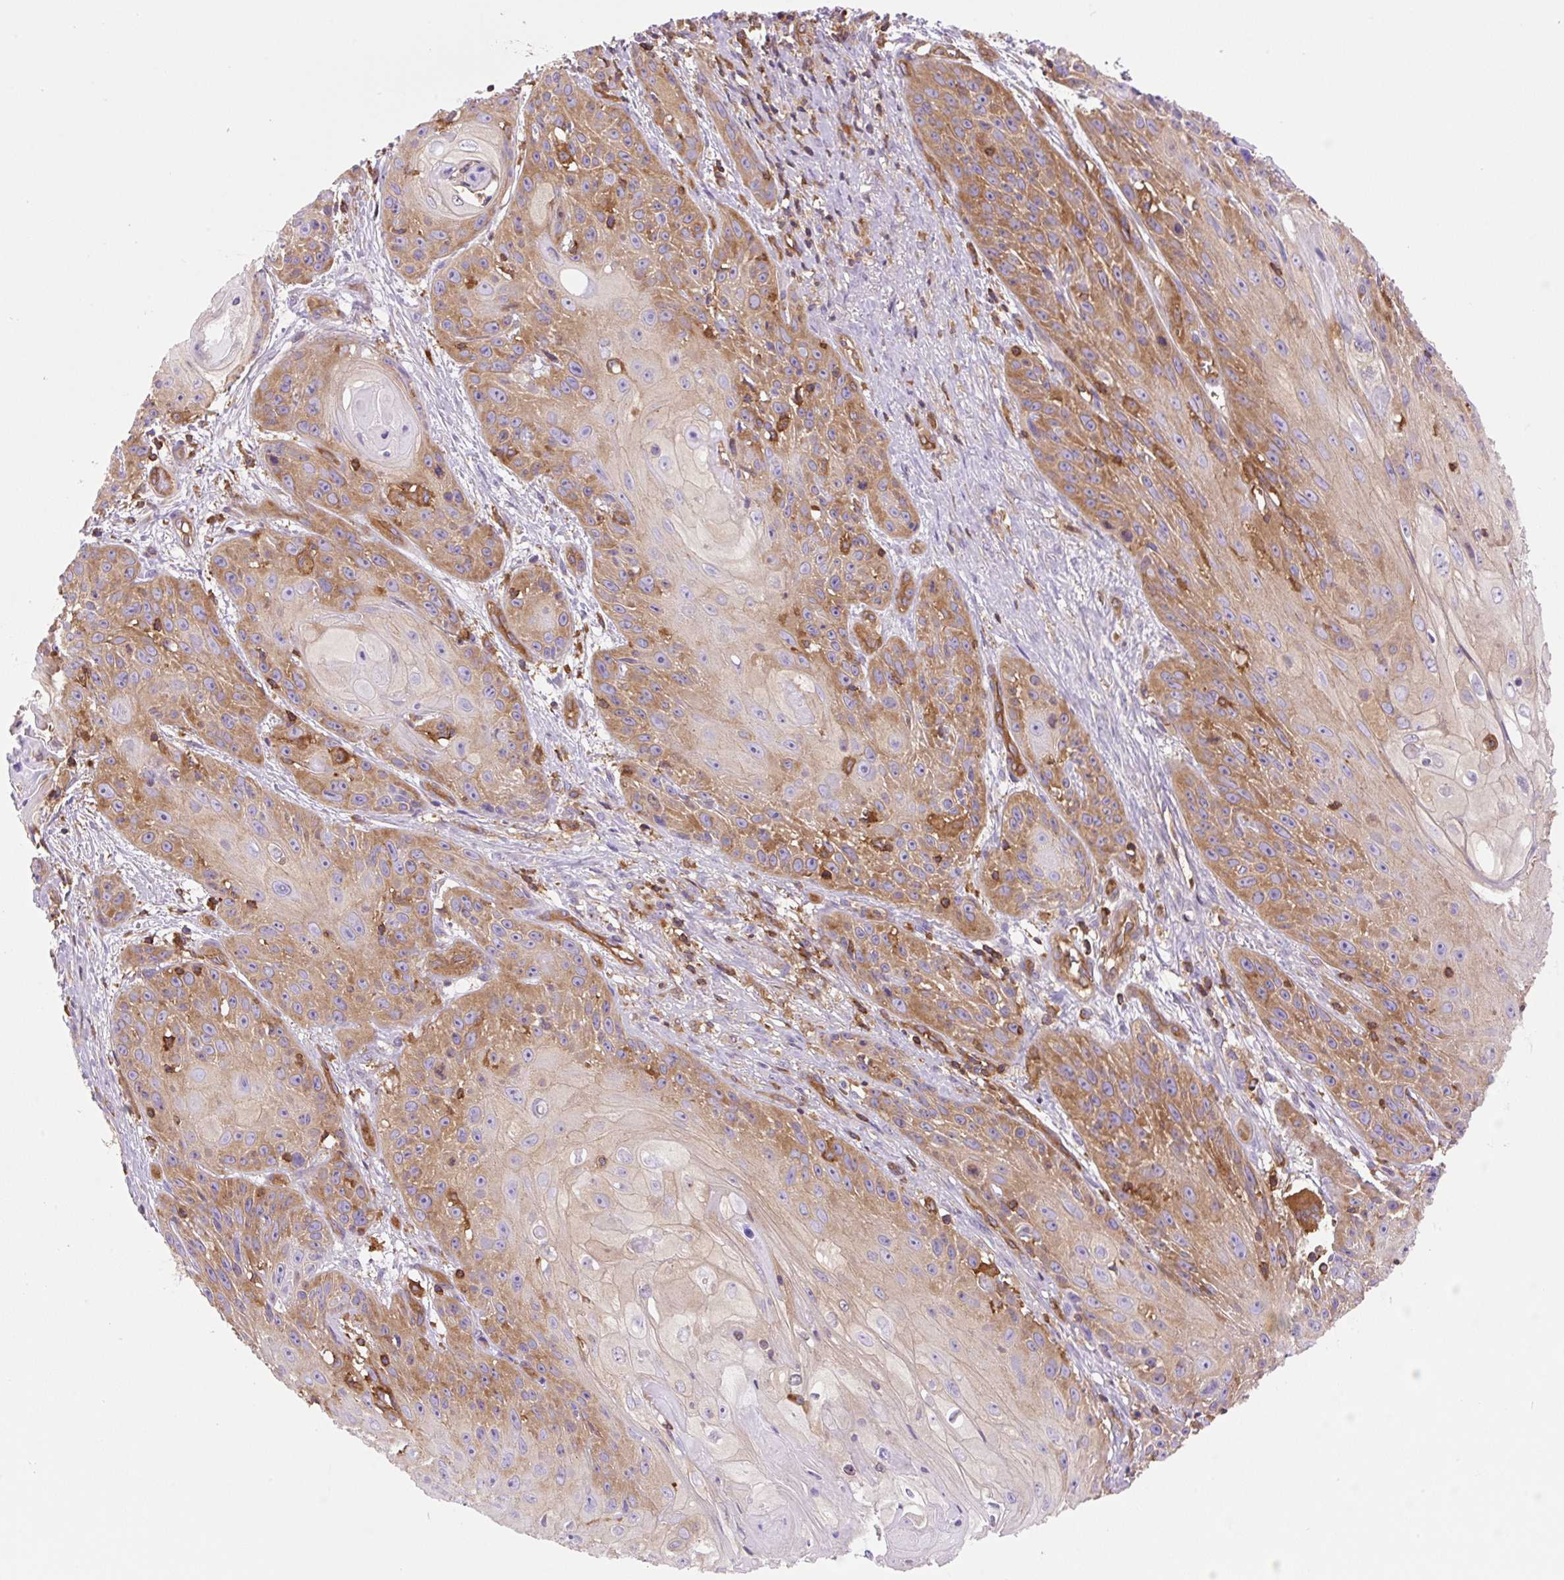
{"staining": {"intensity": "moderate", "quantity": ">75%", "location": "cytoplasmic/membranous"}, "tissue": "skin cancer", "cell_type": "Tumor cells", "image_type": "cancer", "snomed": [{"axis": "morphology", "description": "Squamous cell carcinoma, NOS"}, {"axis": "topography", "description": "Skin"}, {"axis": "topography", "description": "Vulva"}], "caption": "Brown immunohistochemical staining in human skin cancer exhibits moderate cytoplasmic/membranous positivity in about >75% of tumor cells.", "gene": "DNM2", "patient": {"sex": "female", "age": 76}}